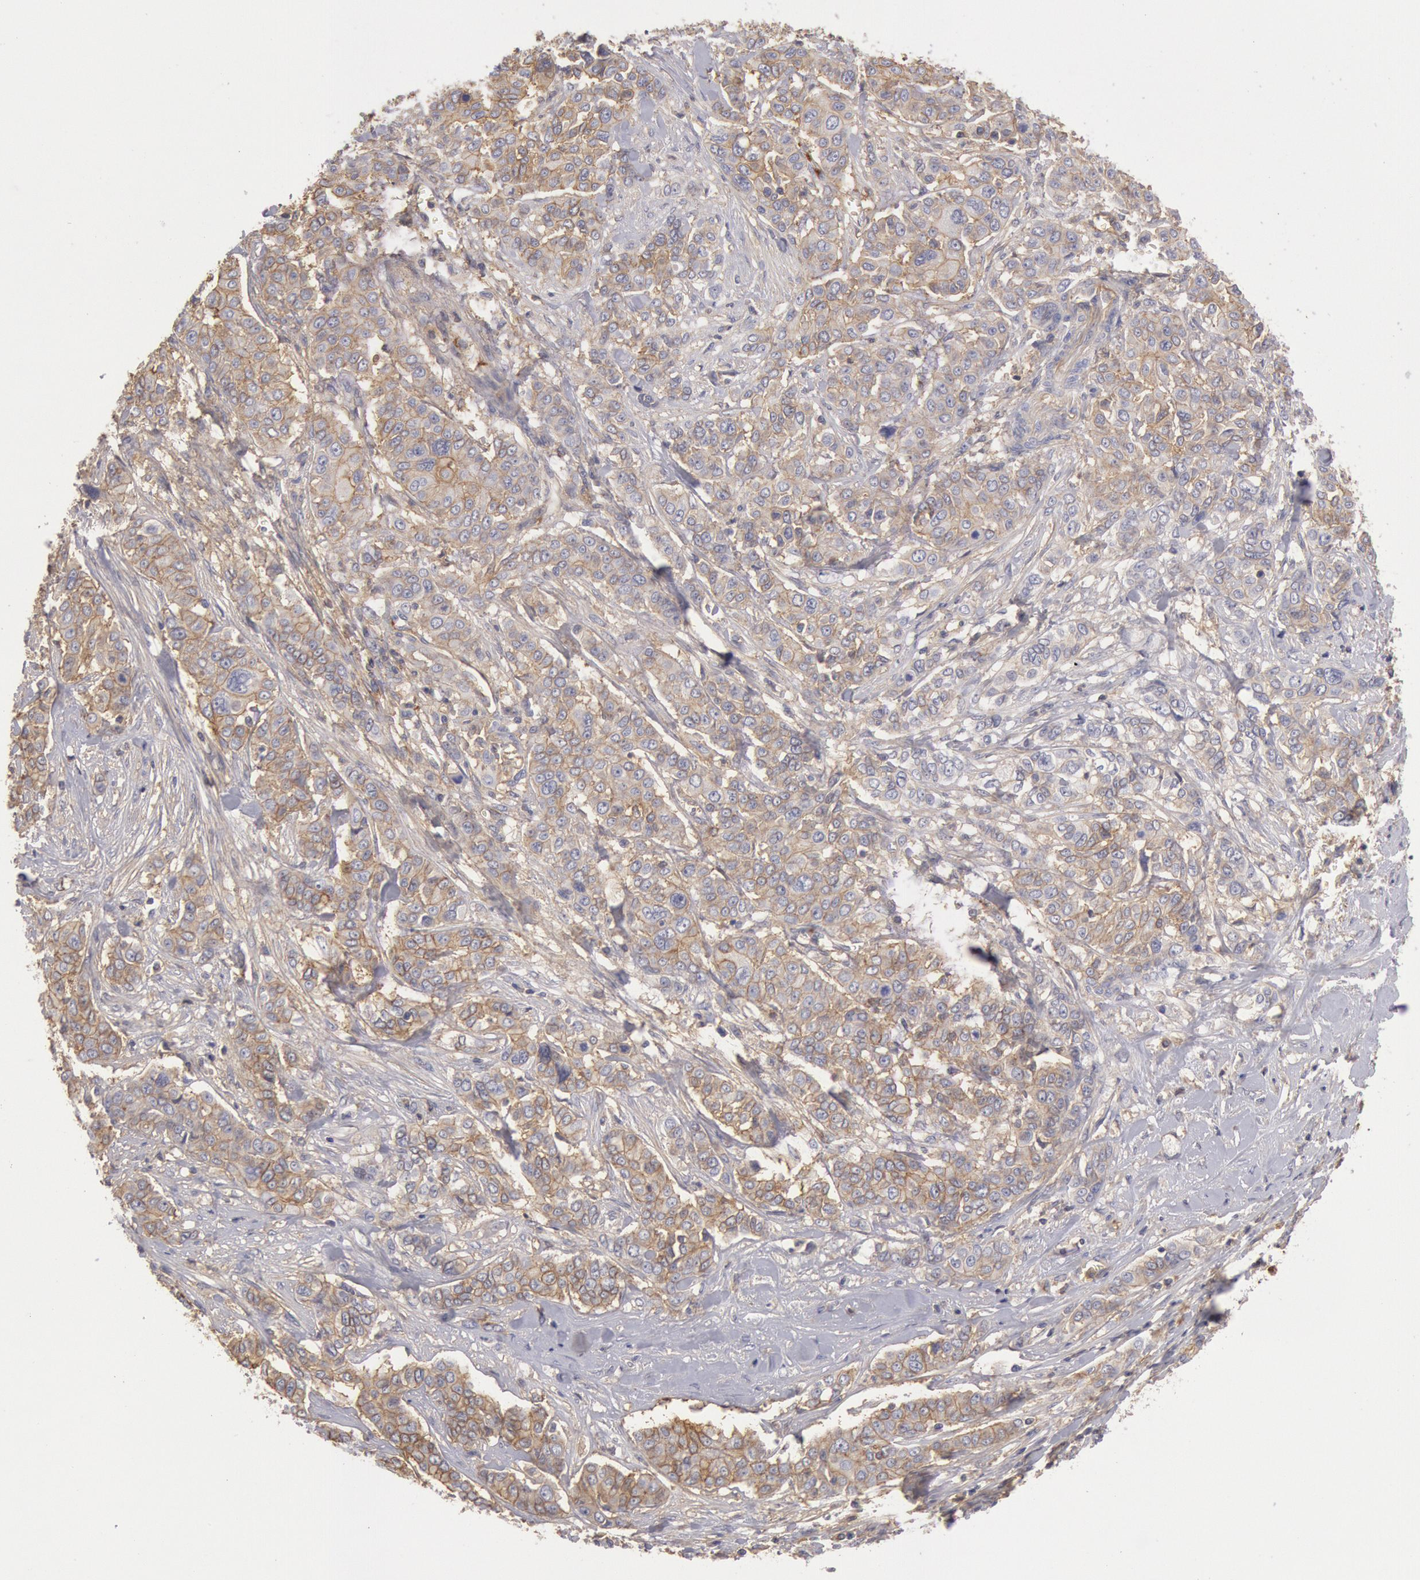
{"staining": {"intensity": "weak", "quantity": ">75%", "location": "cytoplasmic/membranous"}, "tissue": "pancreatic cancer", "cell_type": "Tumor cells", "image_type": "cancer", "snomed": [{"axis": "morphology", "description": "Adenocarcinoma, NOS"}, {"axis": "topography", "description": "Pancreas"}], "caption": "A brown stain labels weak cytoplasmic/membranous positivity of a protein in adenocarcinoma (pancreatic) tumor cells.", "gene": "SNAP23", "patient": {"sex": "female", "age": 52}}